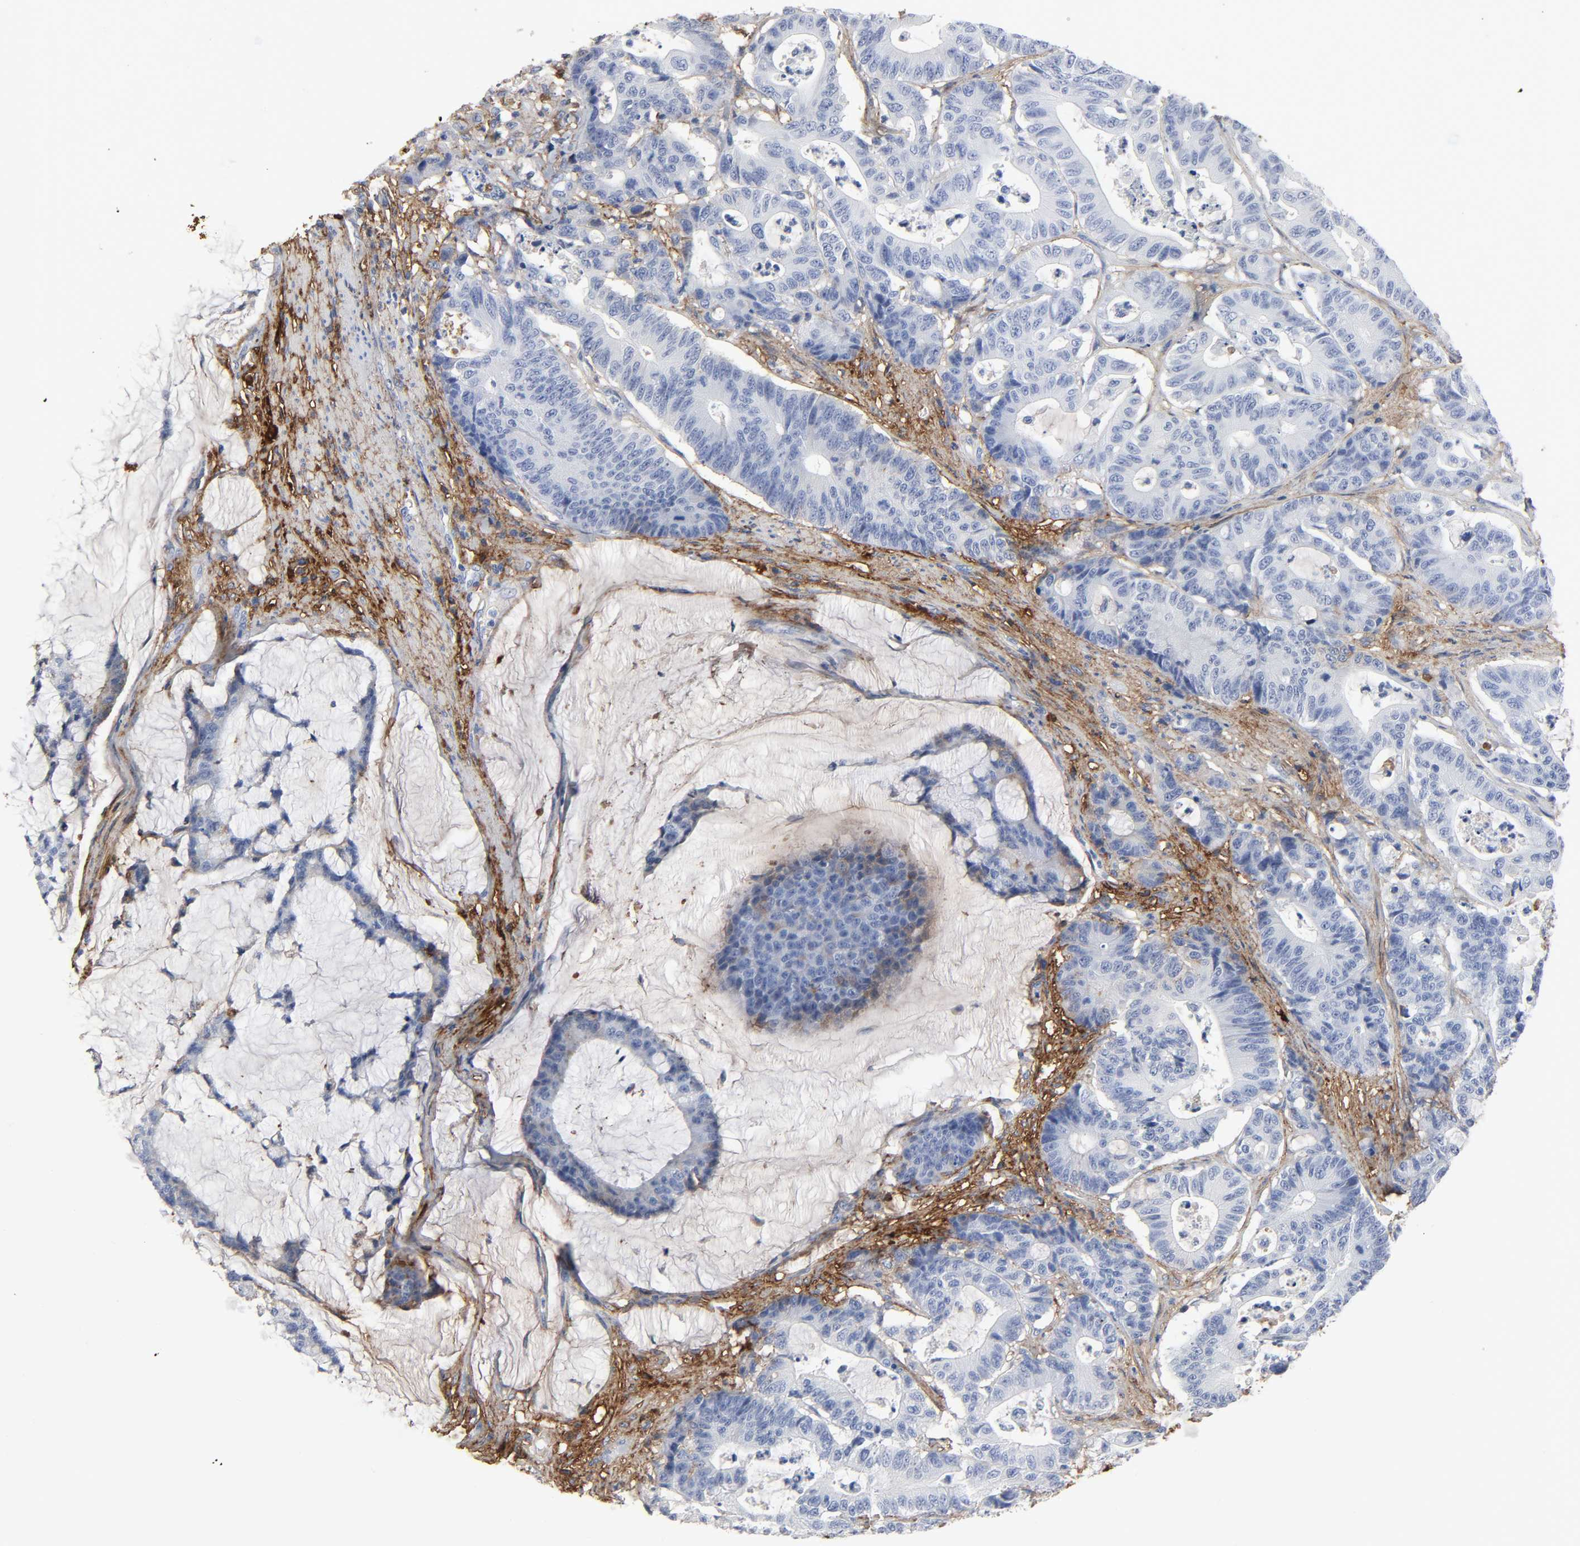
{"staining": {"intensity": "negative", "quantity": "none", "location": "none"}, "tissue": "colorectal cancer", "cell_type": "Tumor cells", "image_type": "cancer", "snomed": [{"axis": "morphology", "description": "Adenocarcinoma, NOS"}, {"axis": "topography", "description": "Colon"}], "caption": "High magnification brightfield microscopy of colorectal cancer (adenocarcinoma) stained with DAB (brown) and counterstained with hematoxylin (blue): tumor cells show no significant staining. (Immunohistochemistry (ihc), brightfield microscopy, high magnification).", "gene": "FBLN1", "patient": {"sex": "female", "age": 84}}